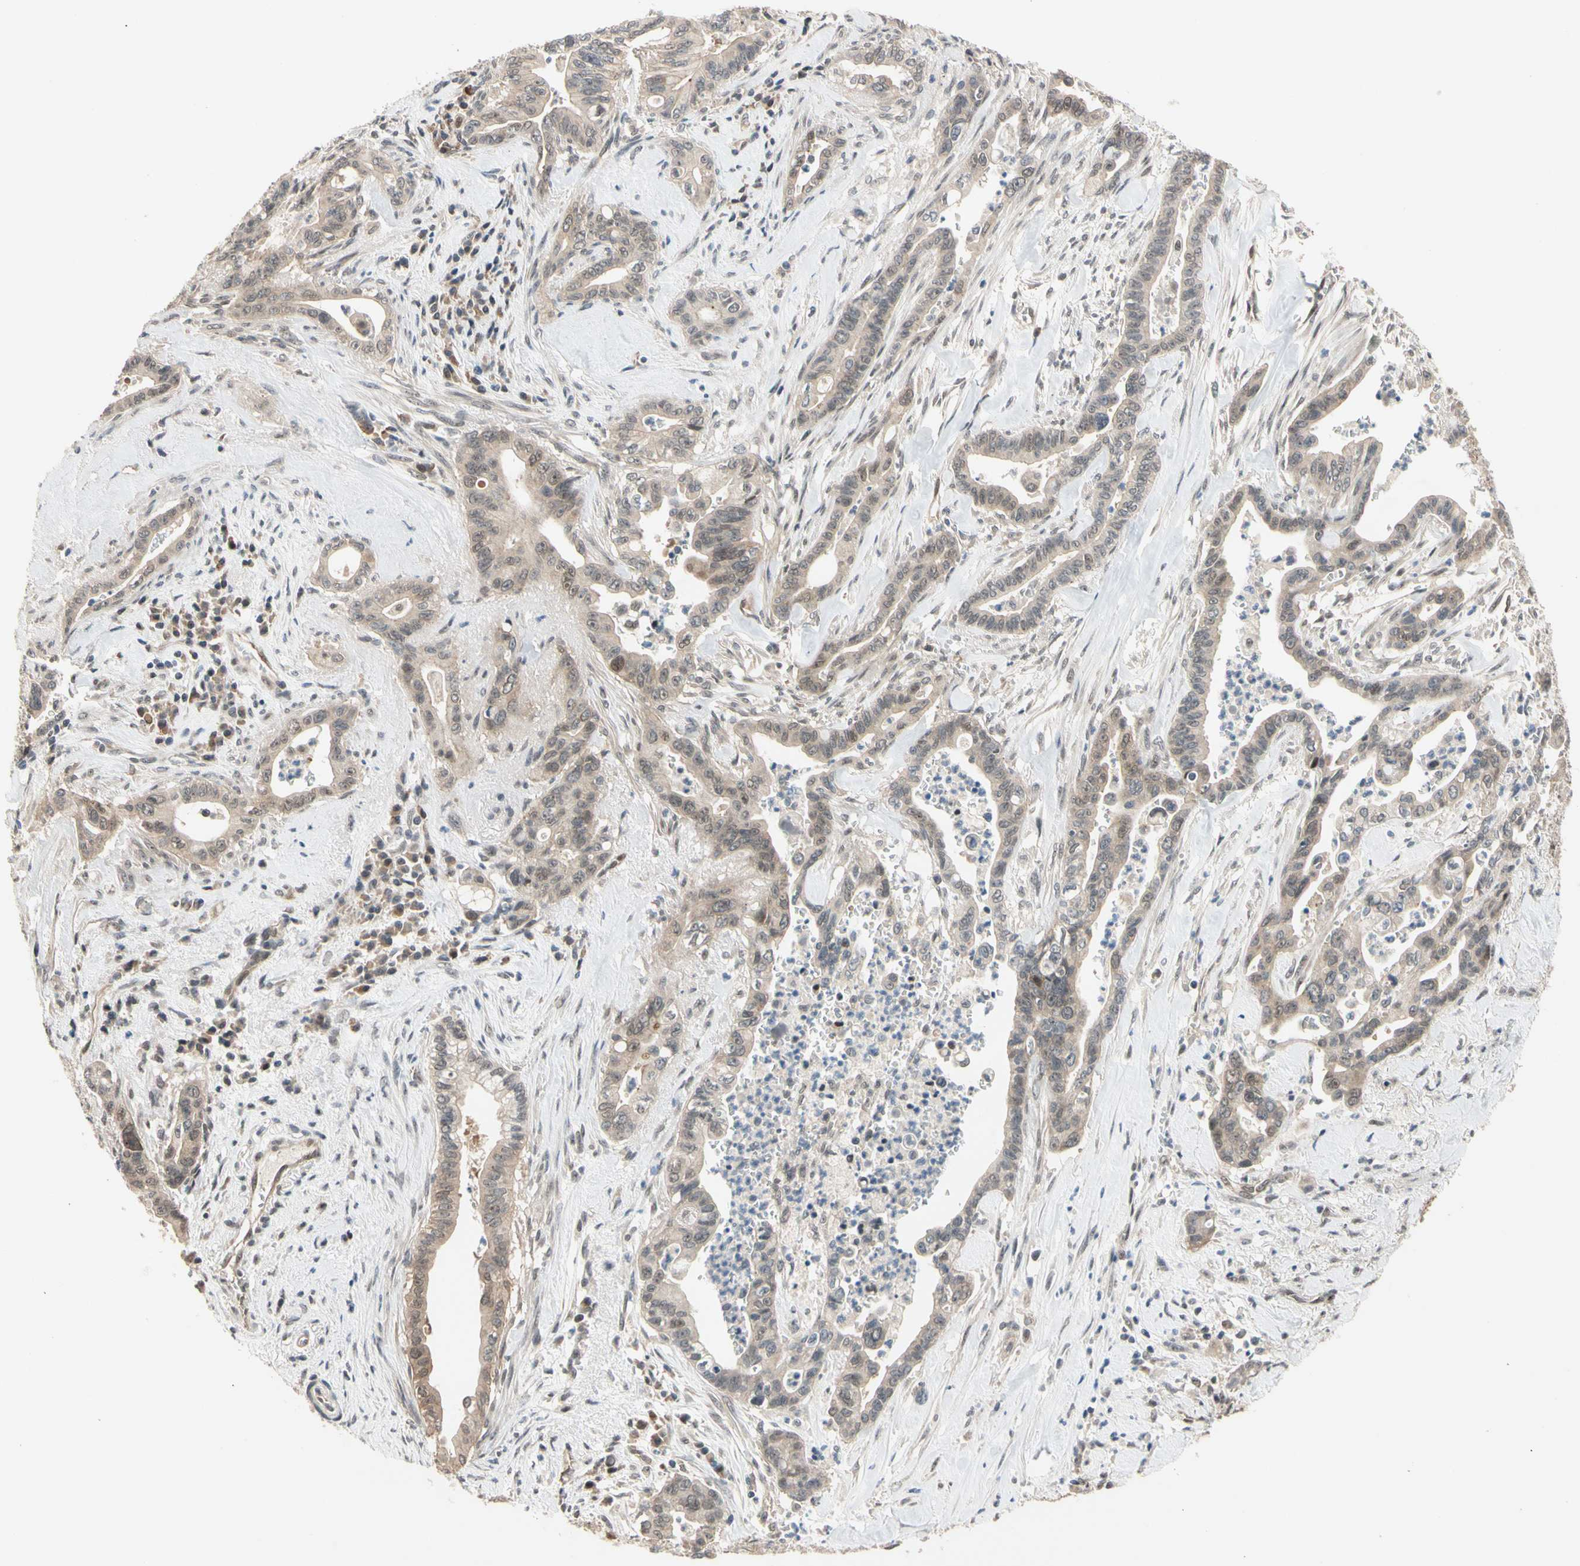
{"staining": {"intensity": "weak", "quantity": ">75%", "location": "cytoplasmic/membranous"}, "tissue": "pancreatic cancer", "cell_type": "Tumor cells", "image_type": "cancer", "snomed": [{"axis": "morphology", "description": "Adenocarcinoma, NOS"}, {"axis": "topography", "description": "Pancreas"}], "caption": "This photomicrograph displays pancreatic adenocarcinoma stained with immunohistochemistry (IHC) to label a protein in brown. The cytoplasmic/membranous of tumor cells show weak positivity for the protein. Nuclei are counter-stained blue.", "gene": "NGEF", "patient": {"sex": "male", "age": 70}}